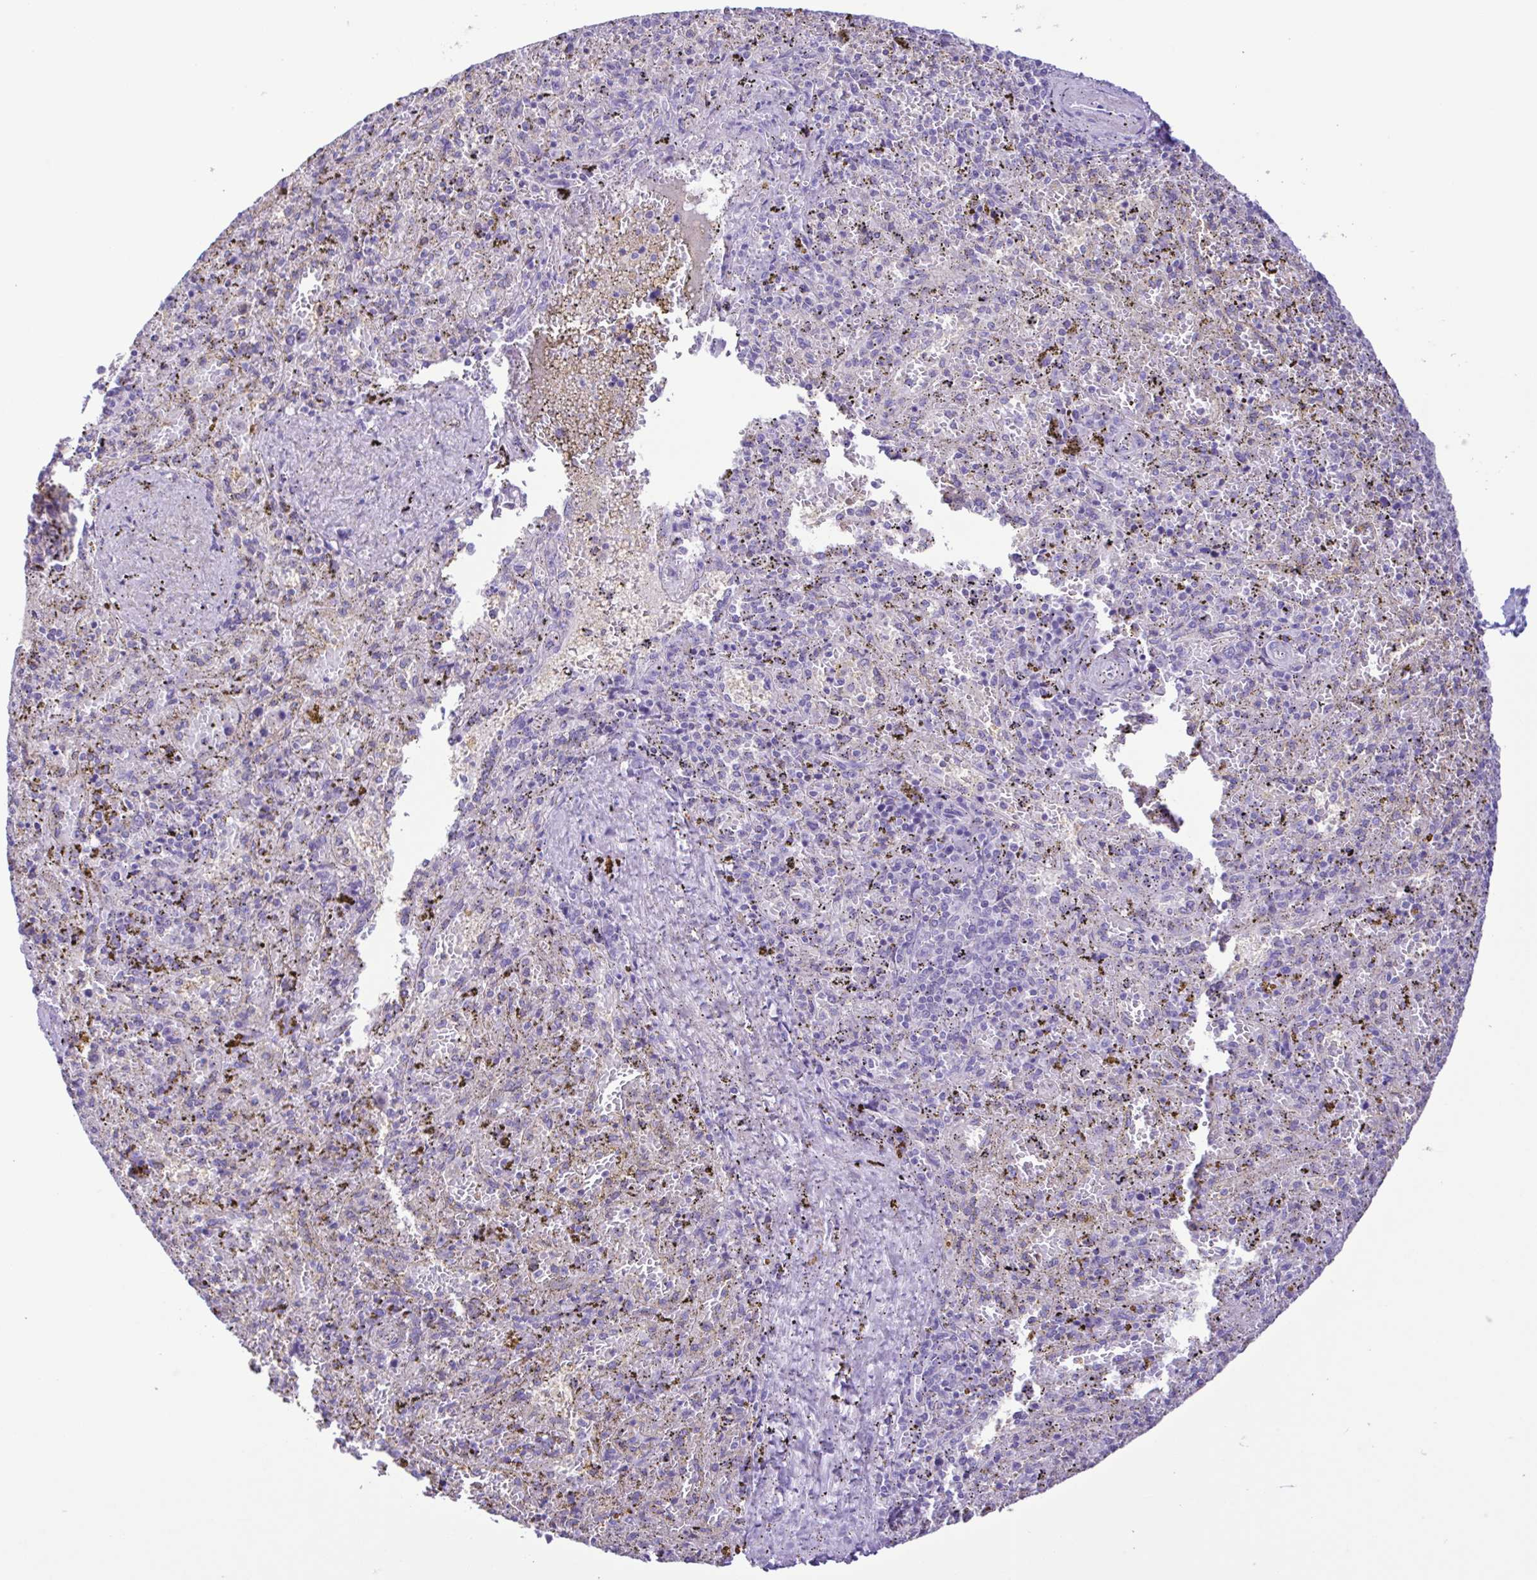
{"staining": {"intensity": "negative", "quantity": "none", "location": "none"}, "tissue": "spleen", "cell_type": "Cells in red pulp", "image_type": "normal", "snomed": [{"axis": "morphology", "description": "Normal tissue, NOS"}, {"axis": "topography", "description": "Spleen"}], "caption": "There is no significant staining in cells in red pulp of spleen. (DAB IHC, high magnification).", "gene": "CYP17A1", "patient": {"sex": "female", "age": 50}}